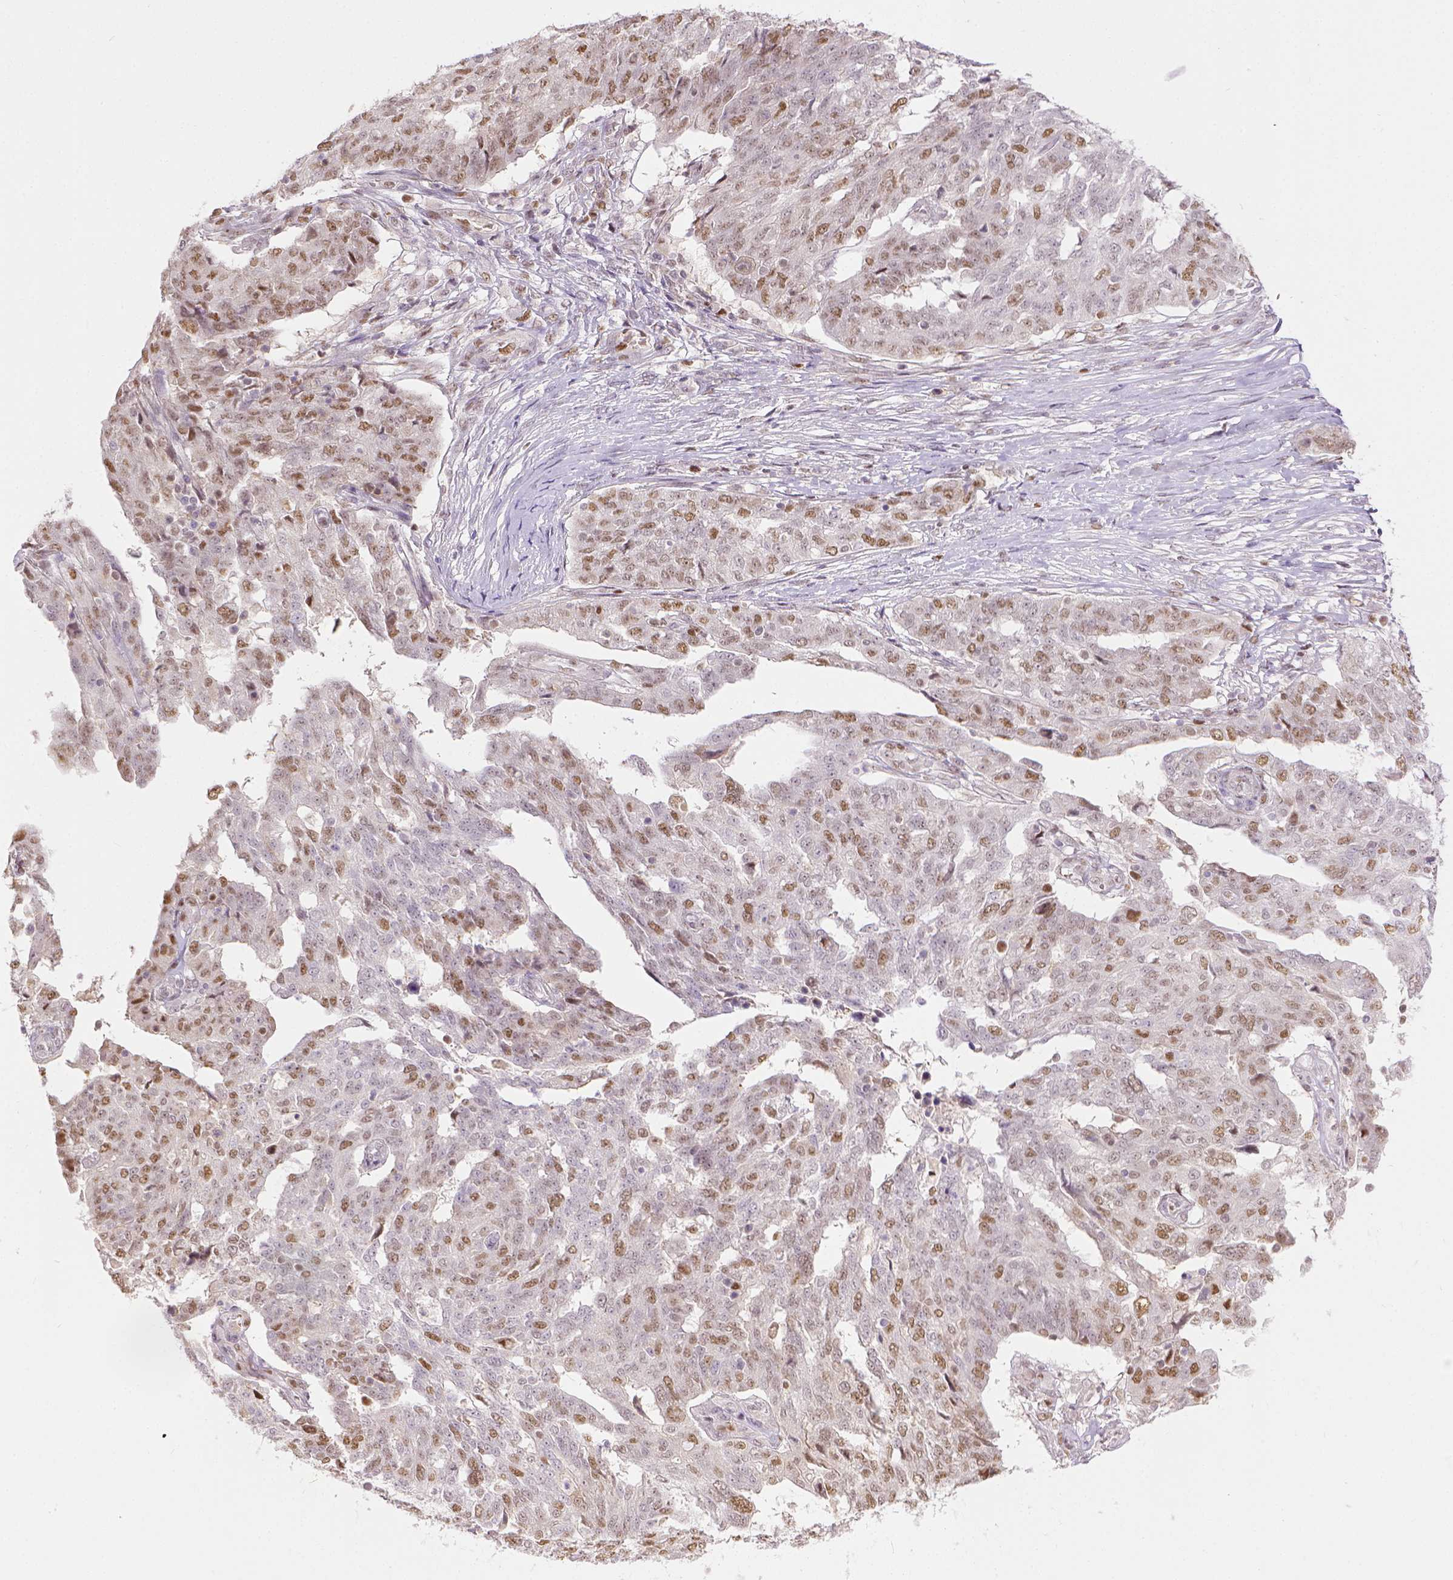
{"staining": {"intensity": "moderate", "quantity": "25%-75%", "location": "nuclear"}, "tissue": "ovarian cancer", "cell_type": "Tumor cells", "image_type": "cancer", "snomed": [{"axis": "morphology", "description": "Cystadenocarcinoma, serous, NOS"}, {"axis": "topography", "description": "Ovary"}], "caption": "Serous cystadenocarcinoma (ovarian) stained with DAB (3,3'-diaminobenzidine) IHC reveals medium levels of moderate nuclear staining in approximately 25%-75% of tumor cells. The protein is stained brown, and the nuclei are stained in blue (DAB (3,3'-diaminobenzidine) IHC with brightfield microscopy, high magnification).", "gene": "ERCC1", "patient": {"sex": "female", "age": 67}}